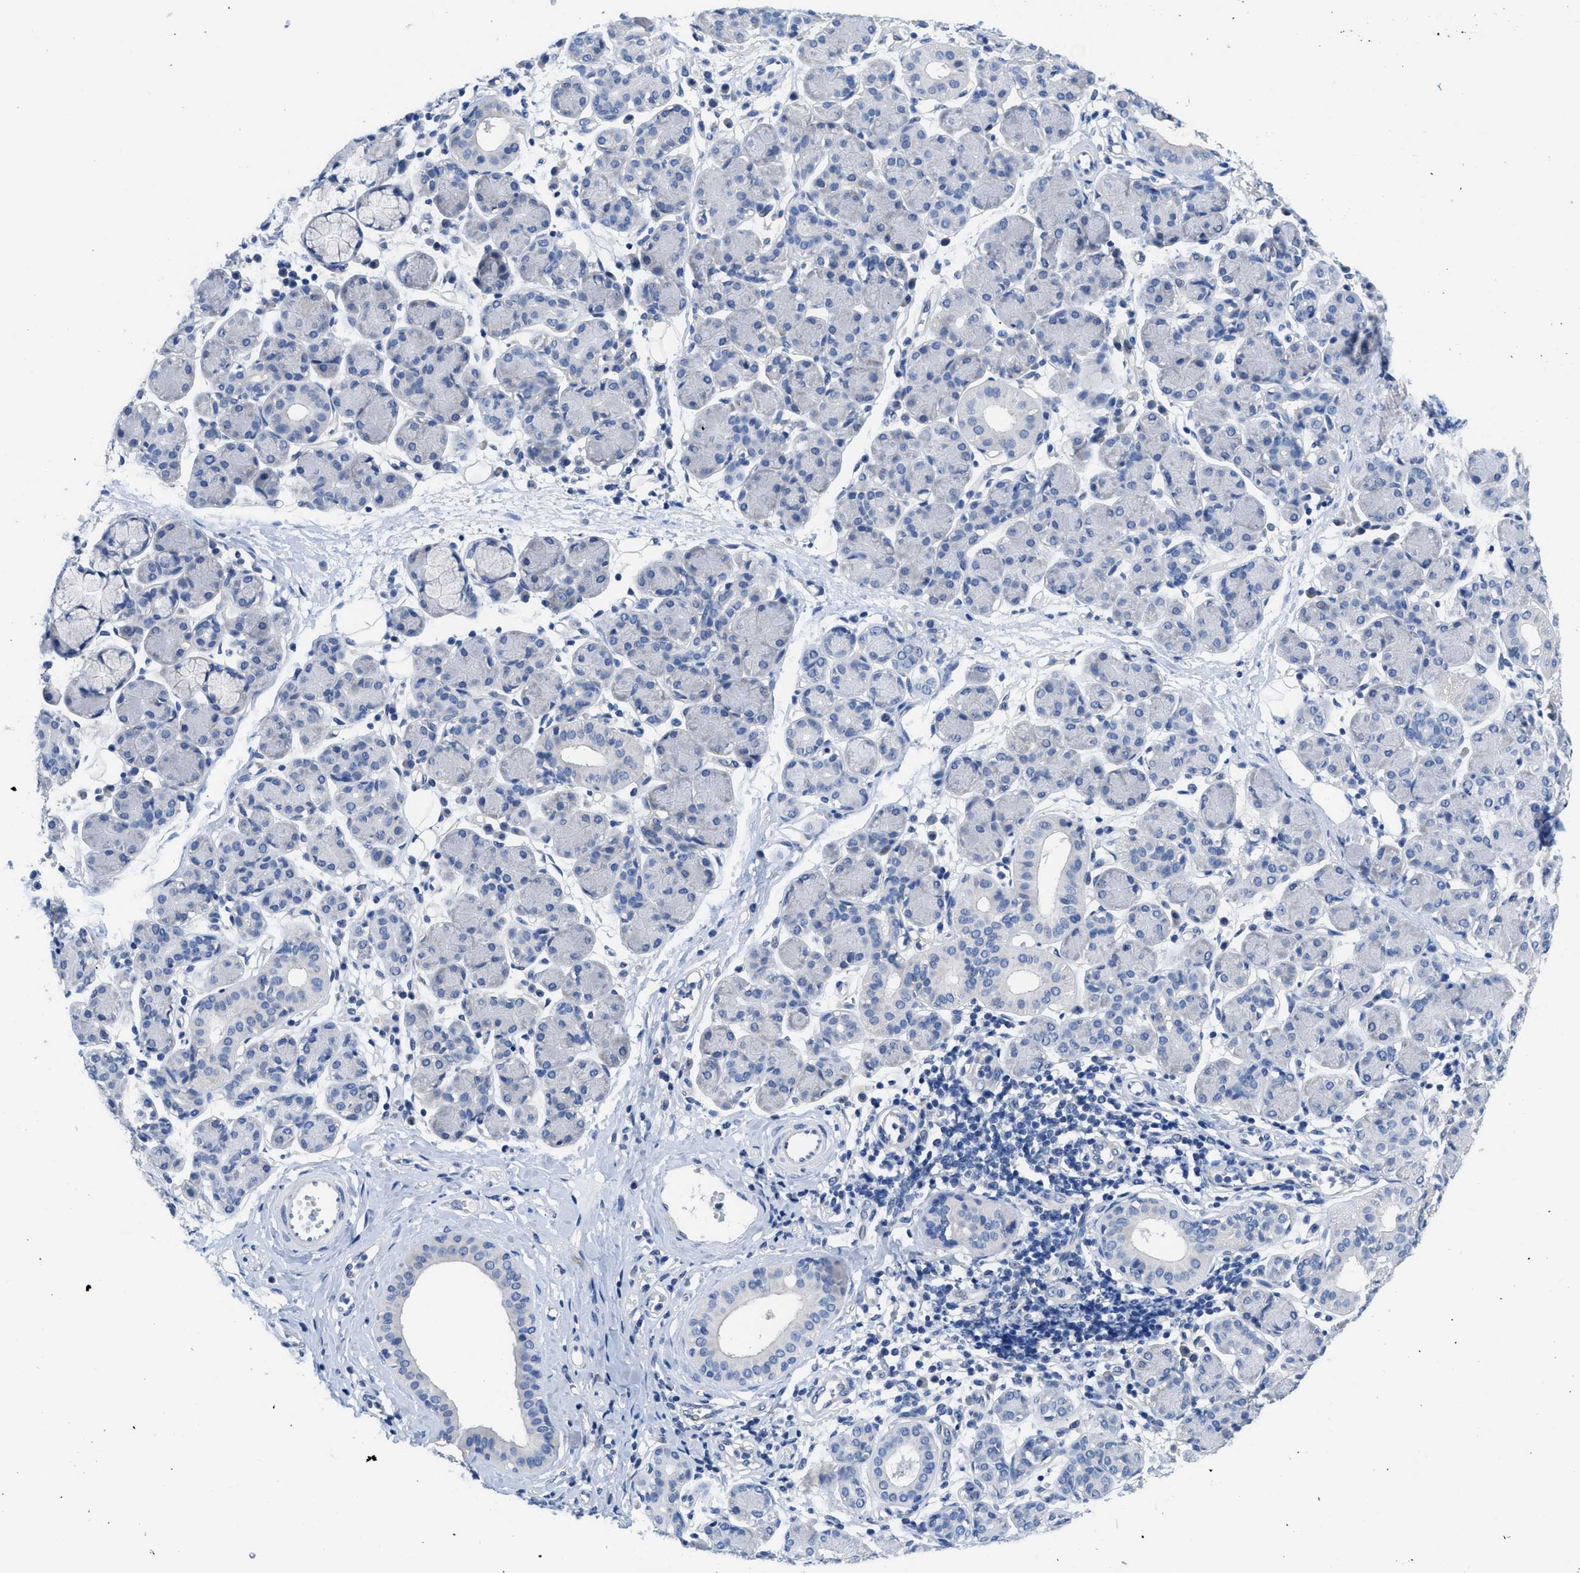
{"staining": {"intensity": "negative", "quantity": "none", "location": "none"}, "tissue": "salivary gland", "cell_type": "Glandular cells", "image_type": "normal", "snomed": [{"axis": "morphology", "description": "Normal tissue, NOS"}, {"axis": "morphology", "description": "Inflammation, NOS"}, {"axis": "topography", "description": "Lymph node"}, {"axis": "topography", "description": "Salivary gland"}], "caption": "Immunohistochemistry (IHC) histopathology image of normal salivary gland: human salivary gland stained with DAB shows no significant protein positivity in glandular cells.", "gene": "CA9", "patient": {"sex": "male", "age": 3}}